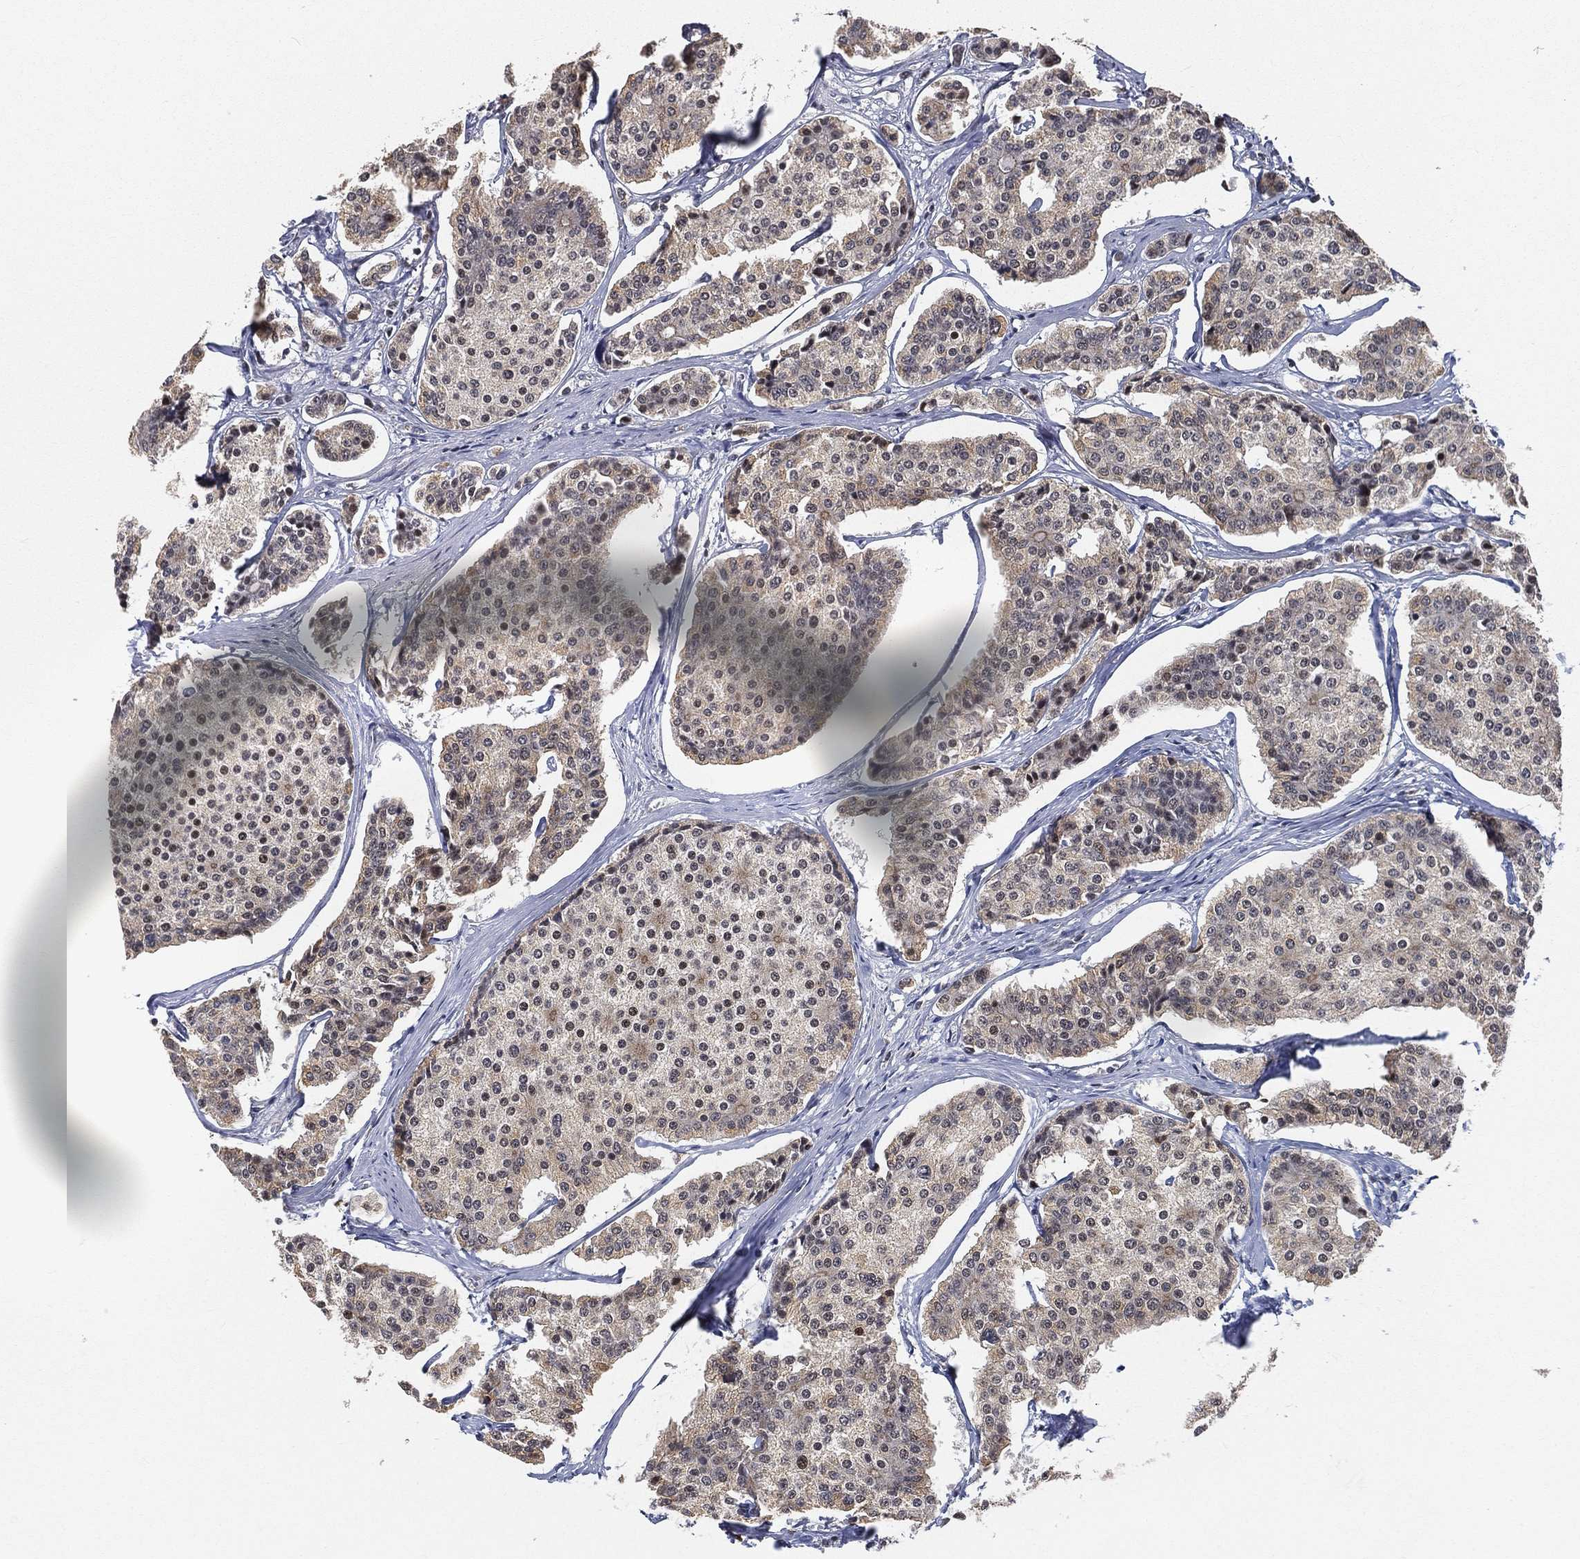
{"staining": {"intensity": "moderate", "quantity": "<25%", "location": "nuclear"}, "tissue": "carcinoid", "cell_type": "Tumor cells", "image_type": "cancer", "snomed": [{"axis": "morphology", "description": "Carcinoid, malignant, NOS"}, {"axis": "topography", "description": "Small intestine"}], "caption": "Carcinoid was stained to show a protein in brown. There is low levels of moderate nuclear positivity in approximately <25% of tumor cells. The staining was performed using DAB (3,3'-diaminobenzidine) to visualize the protein expression in brown, while the nuclei were stained in blue with hematoxylin (Magnification: 20x).", "gene": "RSRC2", "patient": {"sex": "female", "age": 65}}